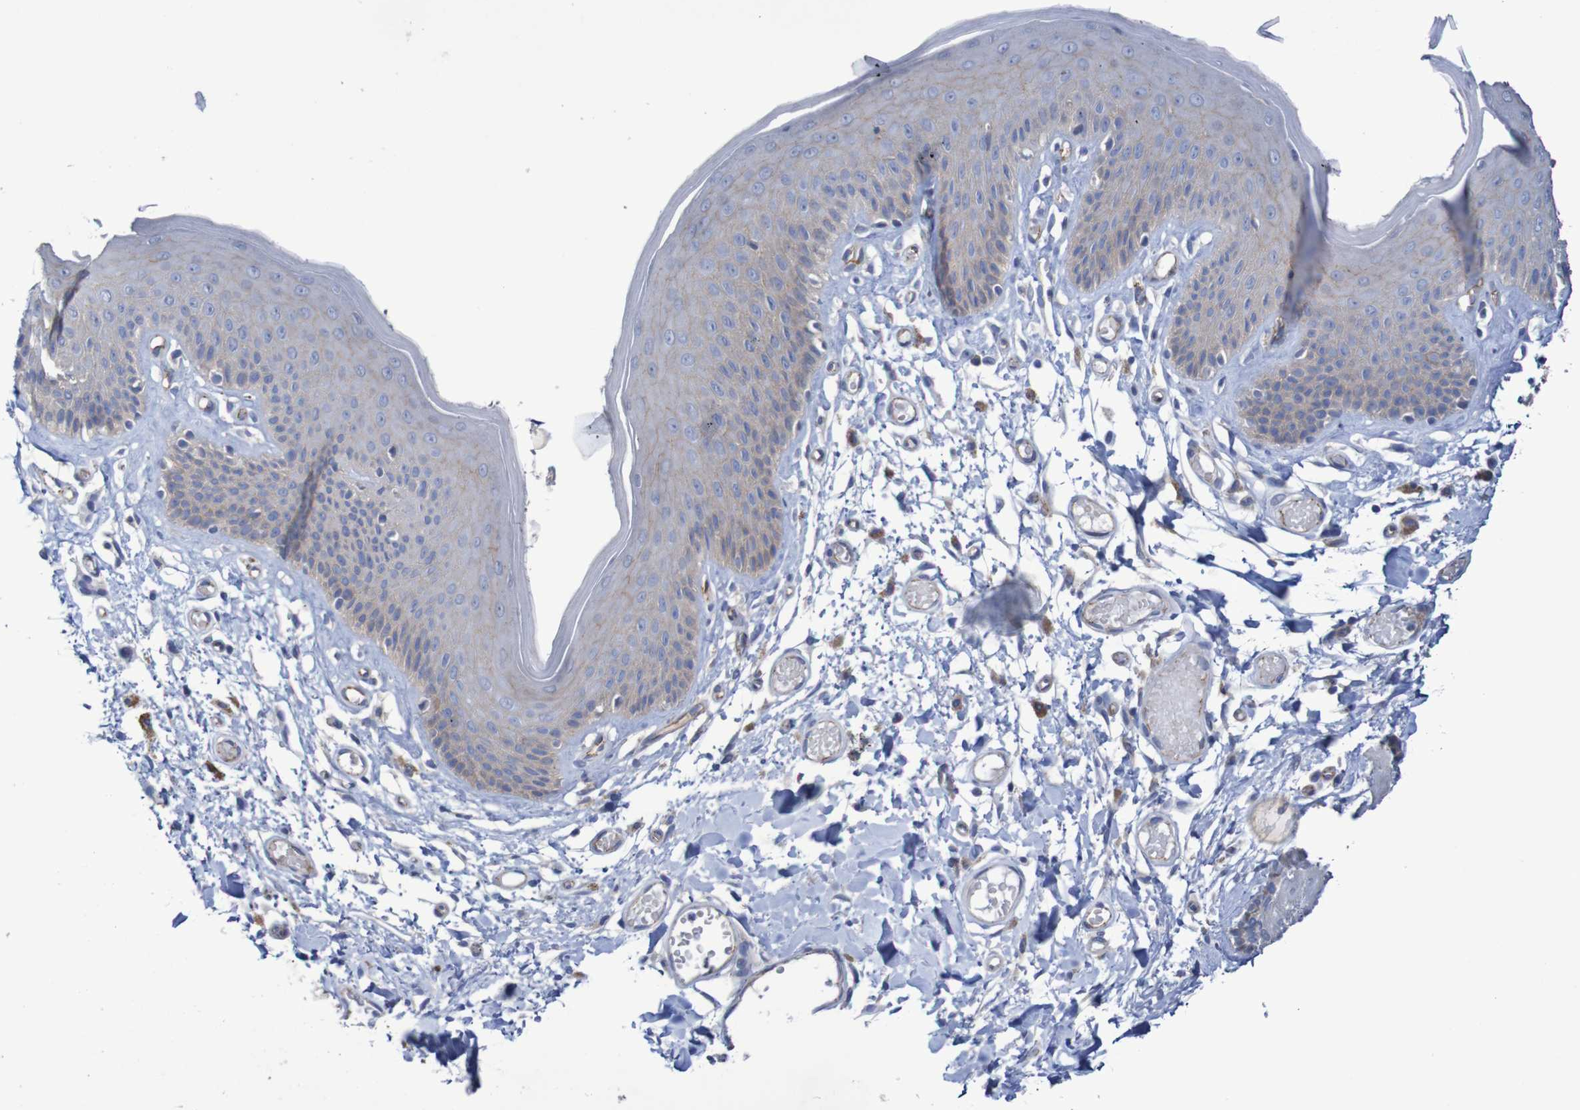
{"staining": {"intensity": "weak", "quantity": "25%-75%", "location": "cytoplasmic/membranous"}, "tissue": "skin", "cell_type": "Epidermal cells", "image_type": "normal", "snomed": [{"axis": "morphology", "description": "Normal tissue, NOS"}, {"axis": "topography", "description": "Vulva"}], "caption": "An immunohistochemistry (IHC) photomicrograph of benign tissue is shown. Protein staining in brown labels weak cytoplasmic/membranous positivity in skin within epidermal cells.", "gene": "NECTIN2", "patient": {"sex": "female", "age": 73}}